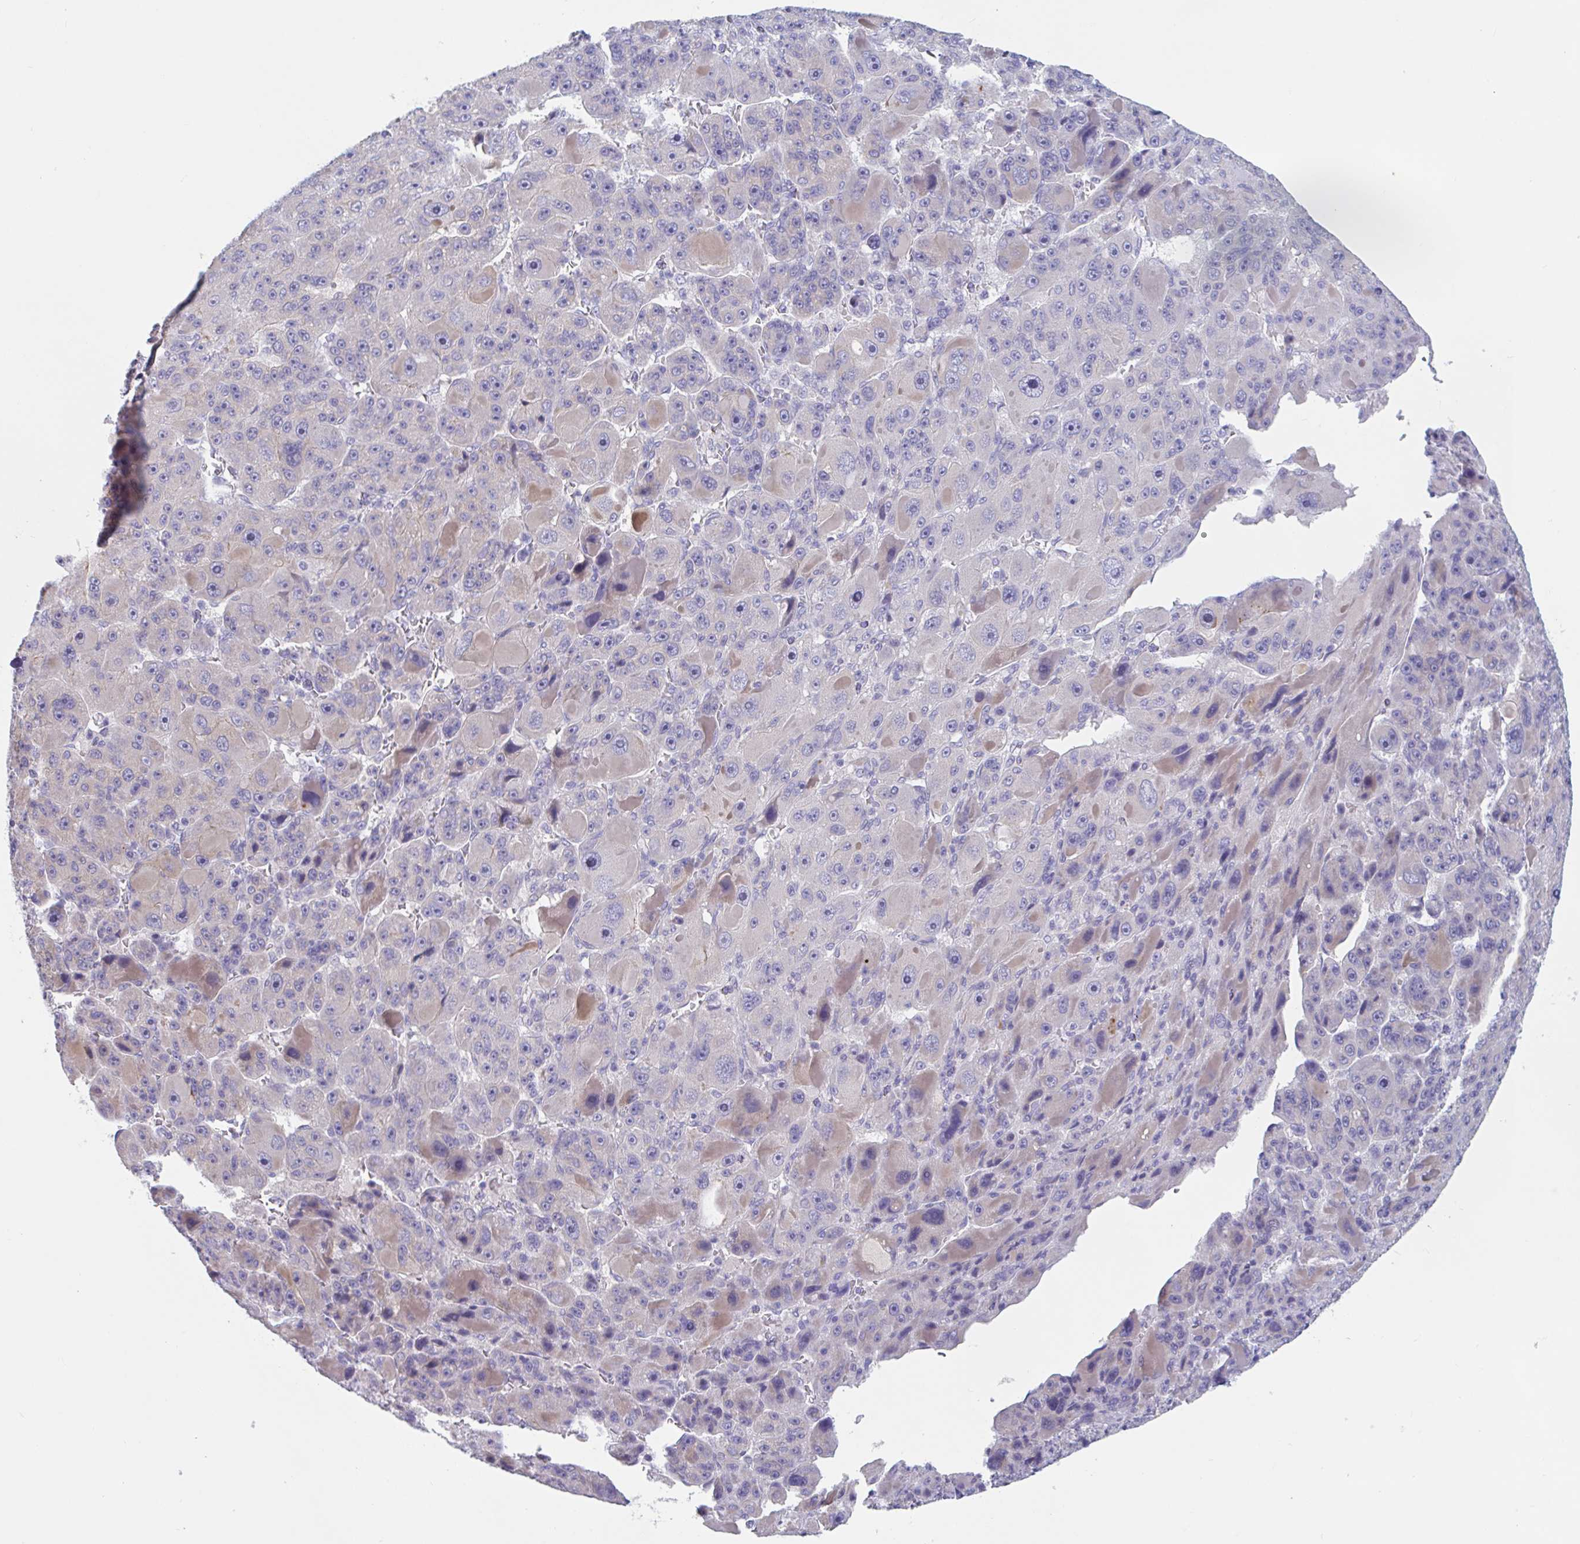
{"staining": {"intensity": "negative", "quantity": "none", "location": "none"}, "tissue": "liver cancer", "cell_type": "Tumor cells", "image_type": "cancer", "snomed": [{"axis": "morphology", "description": "Carcinoma, Hepatocellular, NOS"}, {"axis": "topography", "description": "Liver"}], "caption": "This photomicrograph is of liver cancer (hepatocellular carcinoma) stained with IHC to label a protein in brown with the nuclei are counter-stained blue. There is no positivity in tumor cells.", "gene": "UNKL", "patient": {"sex": "male", "age": 76}}